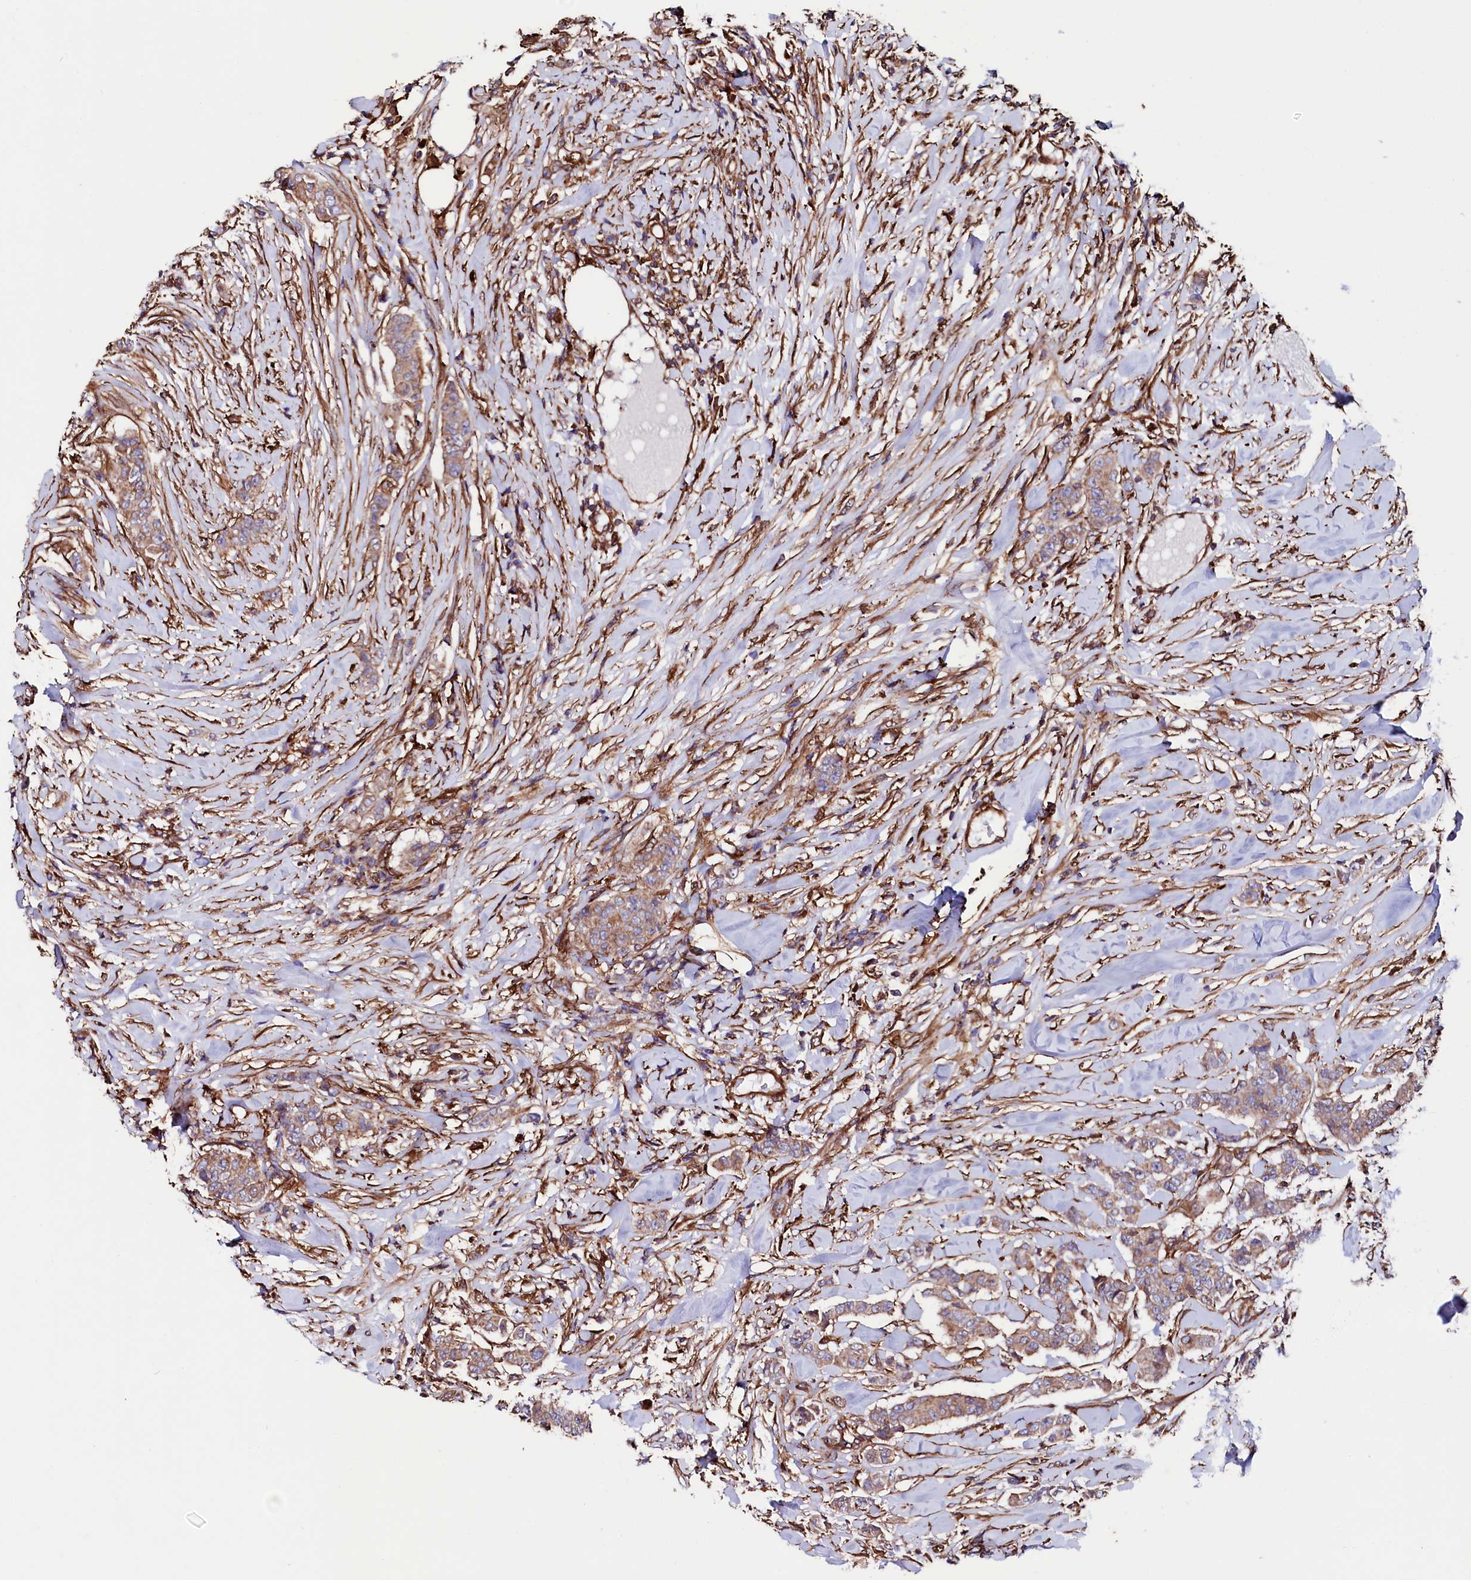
{"staining": {"intensity": "moderate", "quantity": ">75%", "location": "cytoplasmic/membranous"}, "tissue": "breast cancer", "cell_type": "Tumor cells", "image_type": "cancer", "snomed": [{"axis": "morphology", "description": "Duct carcinoma"}, {"axis": "topography", "description": "Breast"}], "caption": "Protein expression analysis of human breast cancer reveals moderate cytoplasmic/membranous expression in approximately >75% of tumor cells.", "gene": "STAMBPL1", "patient": {"sex": "female", "age": 40}}